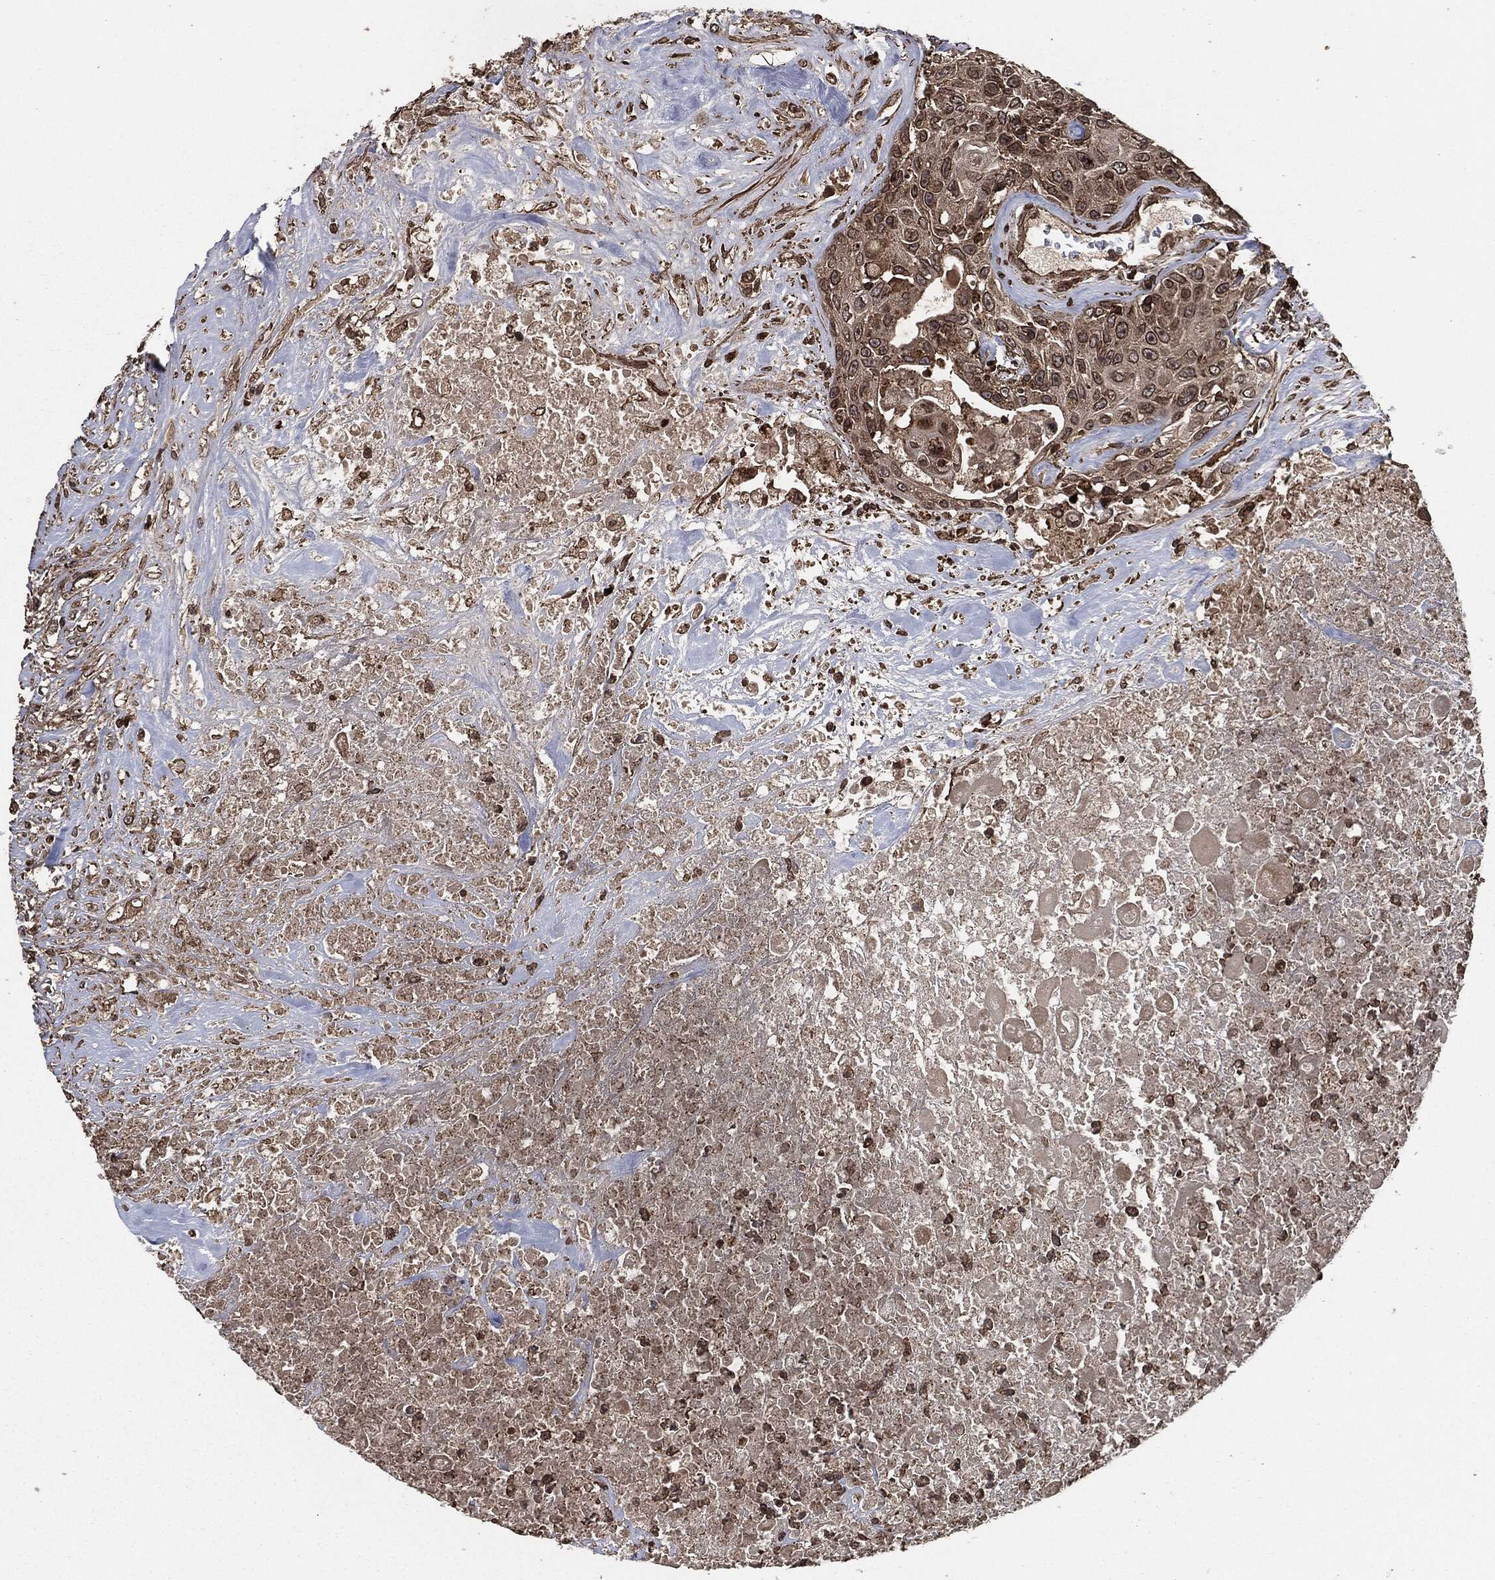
{"staining": {"intensity": "moderate", "quantity": "25%-75%", "location": "cytoplasmic/membranous"}, "tissue": "urothelial cancer", "cell_type": "Tumor cells", "image_type": "cancer", "snomed": [{"axis": "morphology", "description": "Urothelial carcinoma, High grade"}, {"axis": "topography", "description": "Urinary bladder"}], "caption": "Urothelial cancer stained with a brown dye exhibits moderate cytoplasmic/membranous positive expression in approximately 25%-75% of tumor cells.", "gene": "IFIT1", "patient": {"sex": "female", "age": 56}}